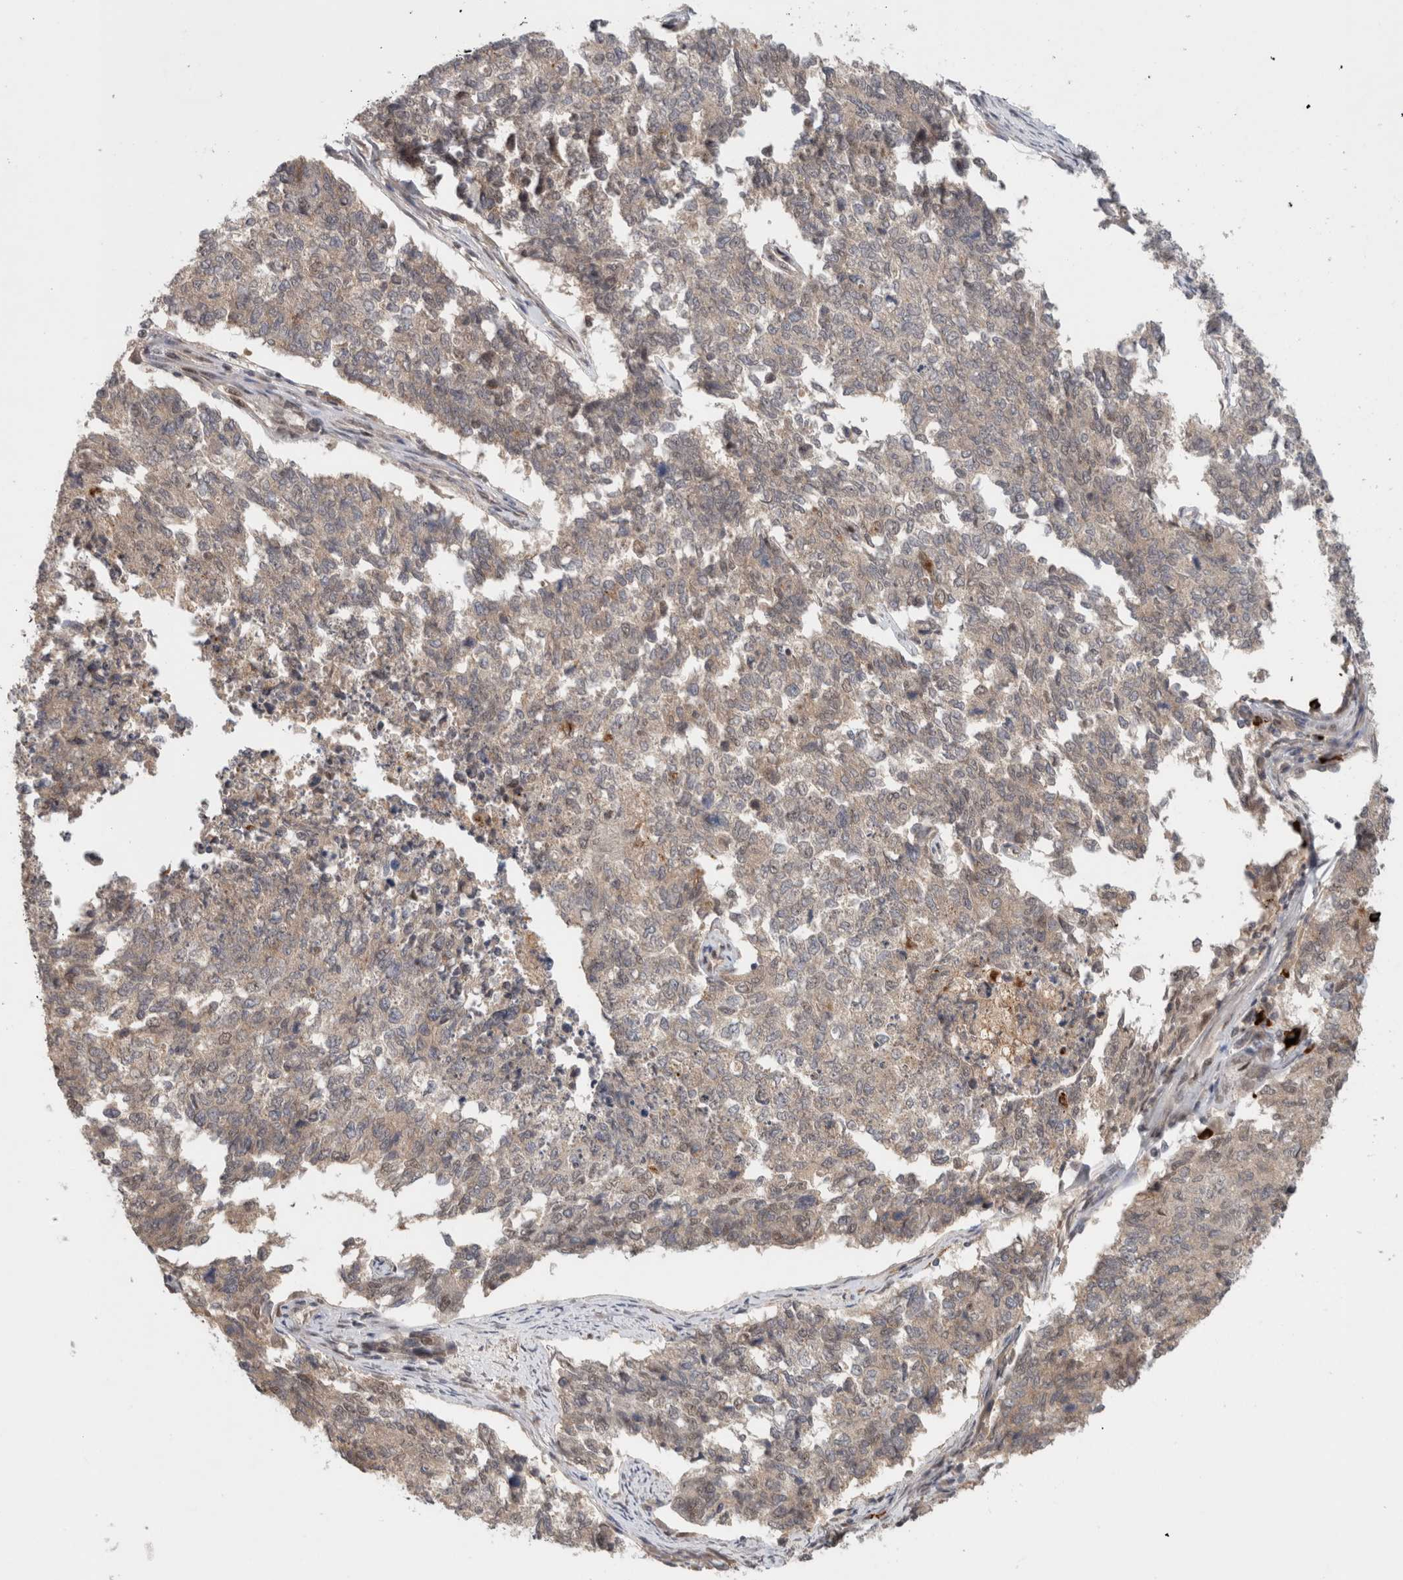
{"staining": {"intensity": "weak", "quantity": "<25%", "location": "cytoplasmic/membranous,nuclear"}, "tissue": "cervical cancer", "cell_type": "Tumor cells", "image_type": "cancer", "snomed": [{"axis": "morphology", "description": "Squamous cell carcinoma, NOS"}, {"axis": "topography", "description": "Cervix"}], "caption": "The photomicrograph displays no staining of tumor cells in squamous cell carcinoma (cervical). (DAB IHC visualized using brightfield microscopy, high magnification).", "gene": "MPHOSPH6", "patient": {"sex": "female", "age": 63}}